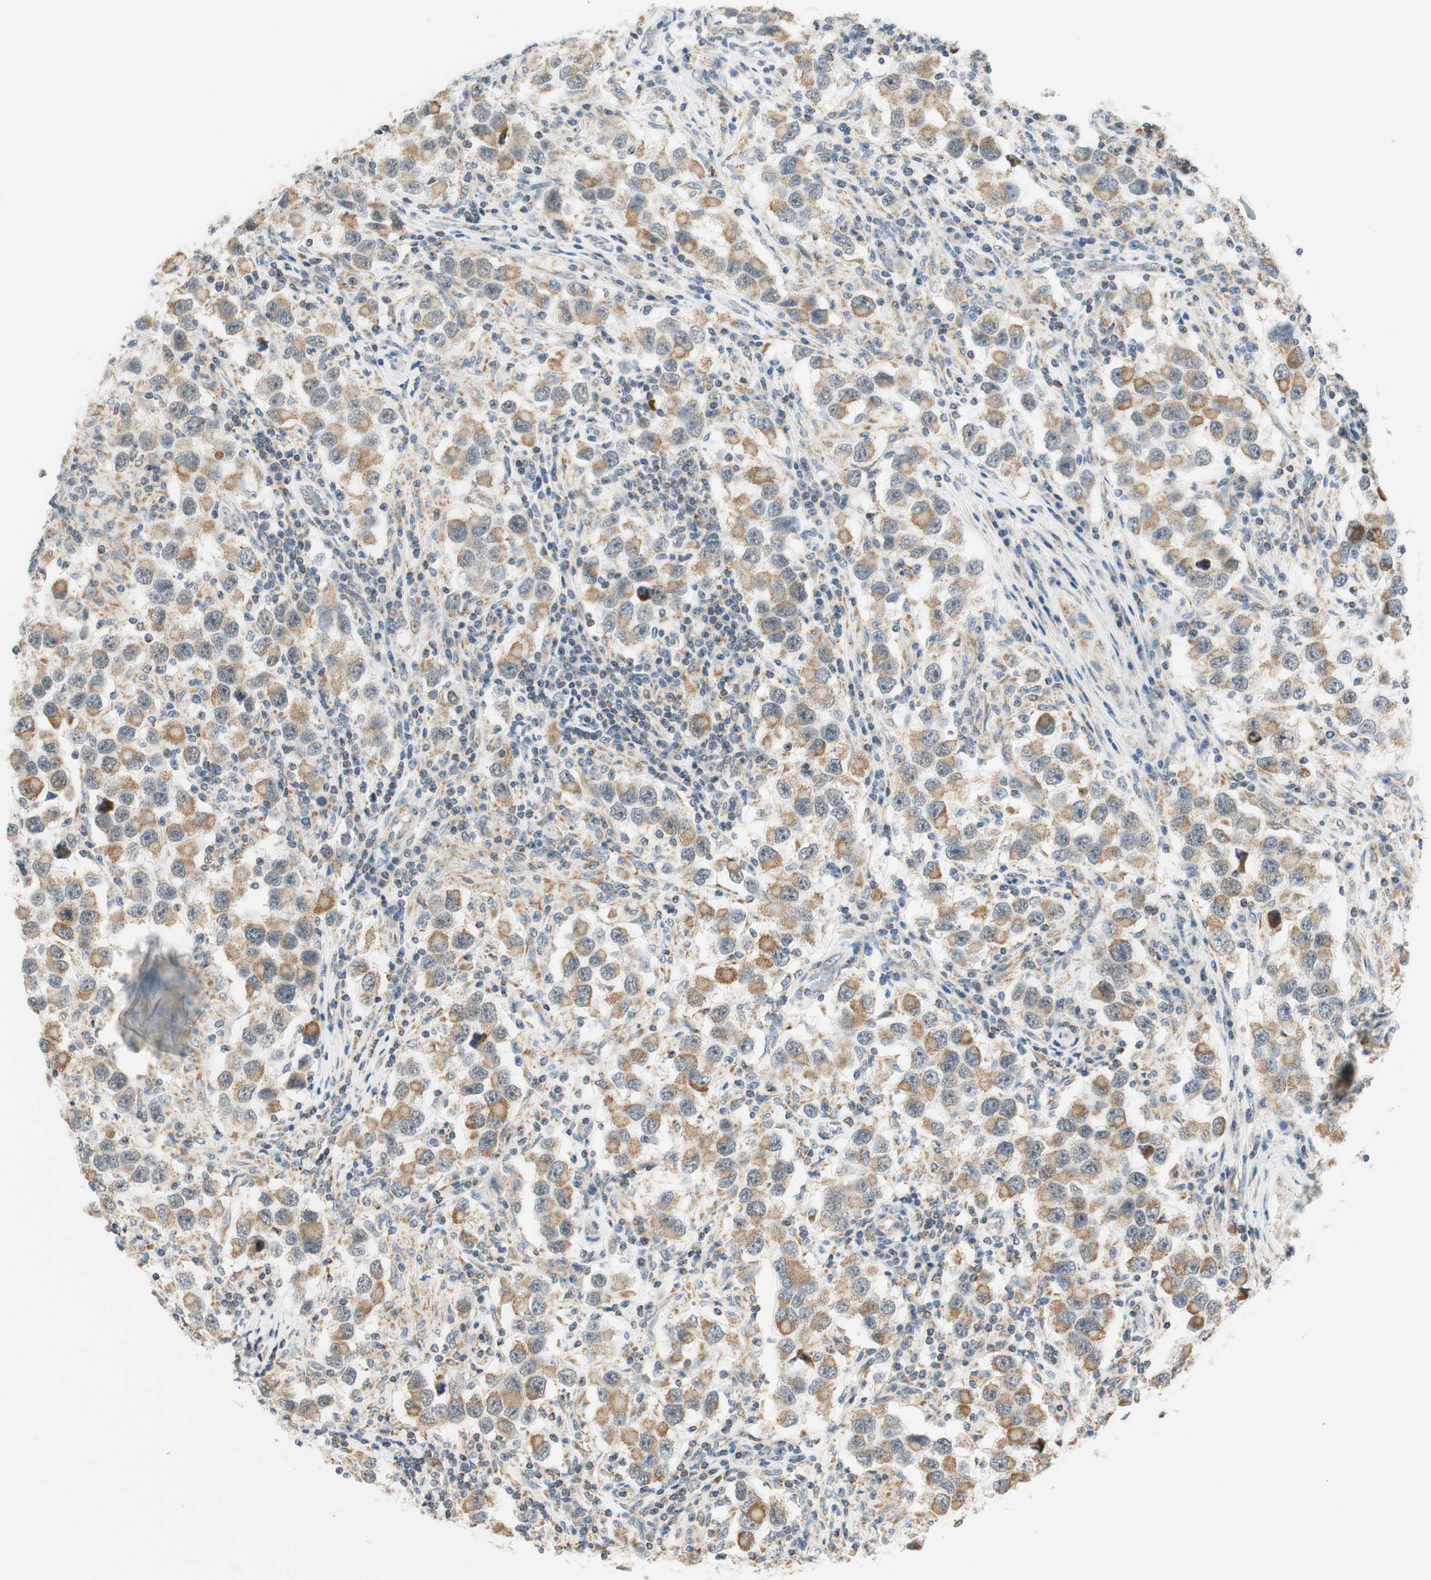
{"staining": {"intensity": "moderate", "quantity": ">75%", "location": "cytoplasmic/membranous"}, "tissue": "testis cancer", "cell_type": "Tumor cells", "image_type": "cancer", "snomed": [{"axis": "morphology", "description": "Carcinoma, Embryonal, NOS"}, {"axis": "topography", "description": "Testis"}], "caption": "An IHC image of tumor tissue is shown. Protein staining in brown highlights moderate cytoplasmic/membranous positivity in testis cancer (embryonal carcinoma) within tumor cells. Ihc stains the protein of interest in brown and the nuclei are stained blue.", "gene": "ZNF782", "patient": {"sex": "male", "age": 21}}